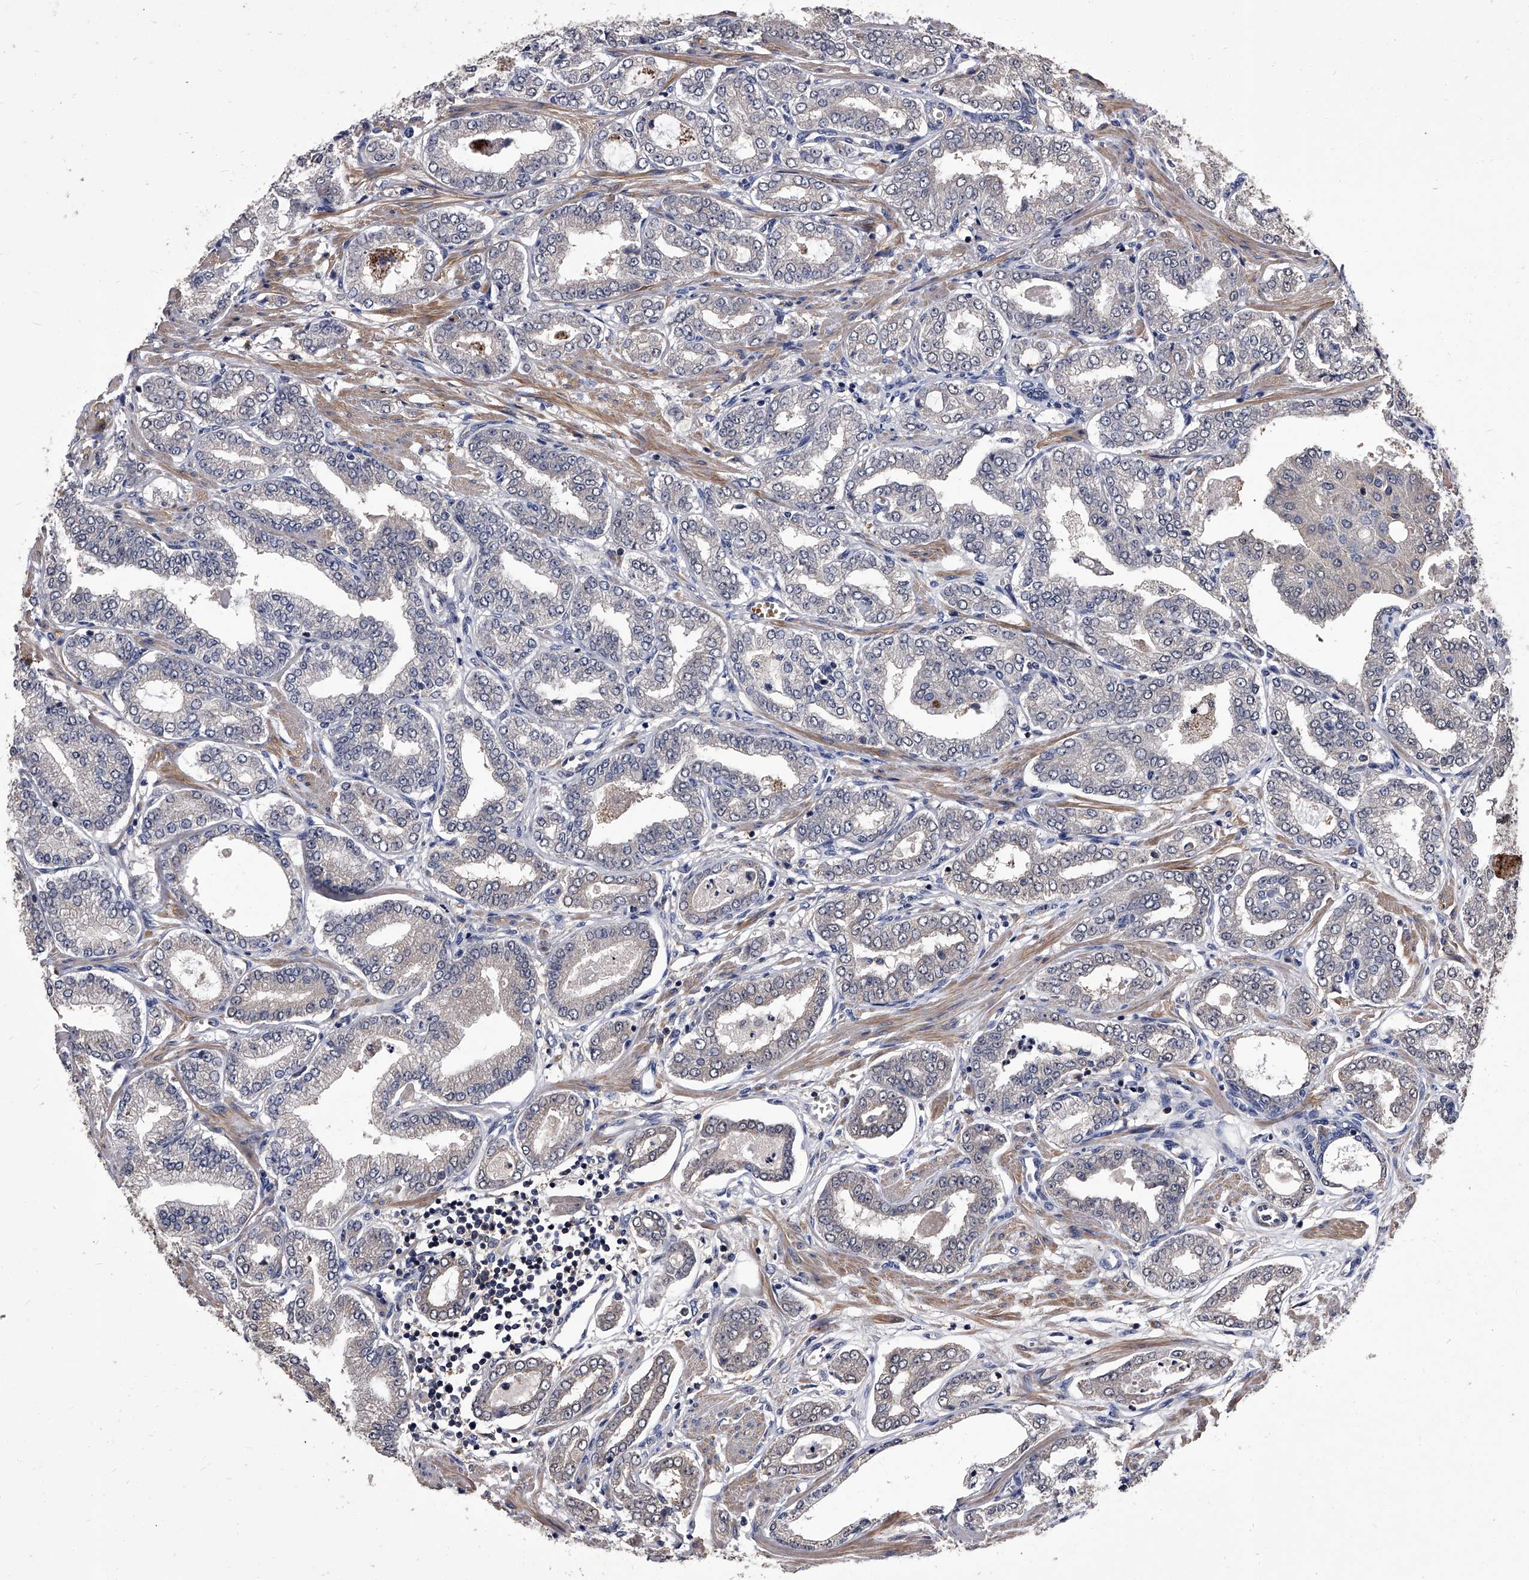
{"staining": {"intensity": "negative", "quantity": "none", "location": "none"}, "tissue": "prostate cancer", "cell_type": "Tumor cells", "image_type": "cancer", "snomed": [{"axis": "morphology", "description": "Adenocarcinoma, Low grade"}, {"axis": "topography", "description": "Prostate"}], "caption": "An IHC micrograph of adenocarcinoma (low-grade) (prostate) is shown. There is no staining in tumor cells of adenocarcinoma (low-grade) (prostate).", "gene": "STK36", "patient": {"sex": "male", "age": 63}}